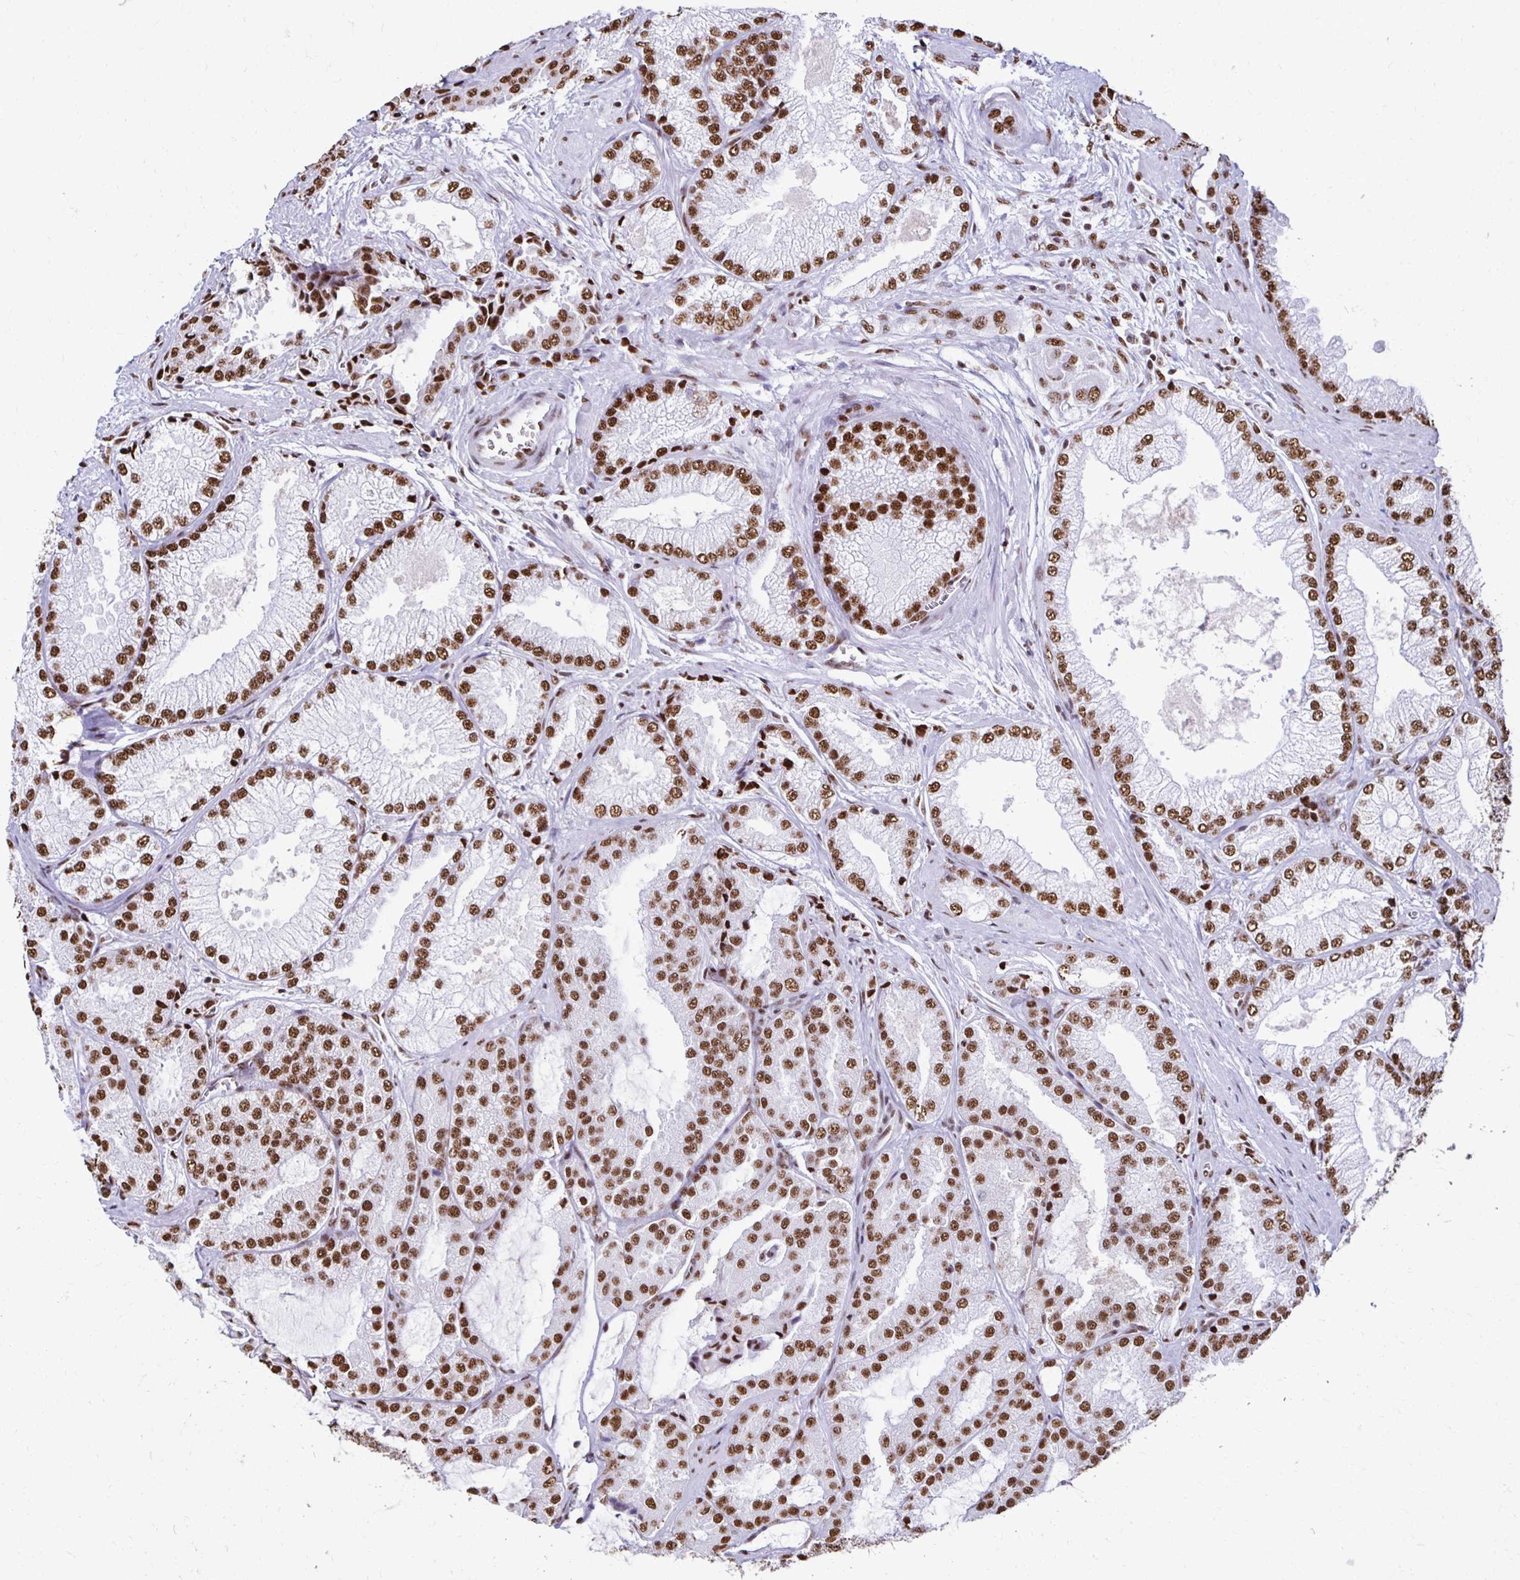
{"staining": {"intensity": "moderate", "quantity": ">75%", "location": "nuclear"}, "tissue": "prostate cancer", "cell_type": "Tumor cells", "image_type": "cancer", "snomed": [{"axis": "morphology", "description": "Adenocarcinoma, High grade"}, {"axis": "topography", "description": "Prostate"}], "caption": "This micrograph shows IHC staining of human adenocarcinoma (high-grade) (prostate), with medium moderate nuclear staining in approximately >75% of tumor cells.", "gene": "NONO", "patient": {"sex": "male", "age": 68}}